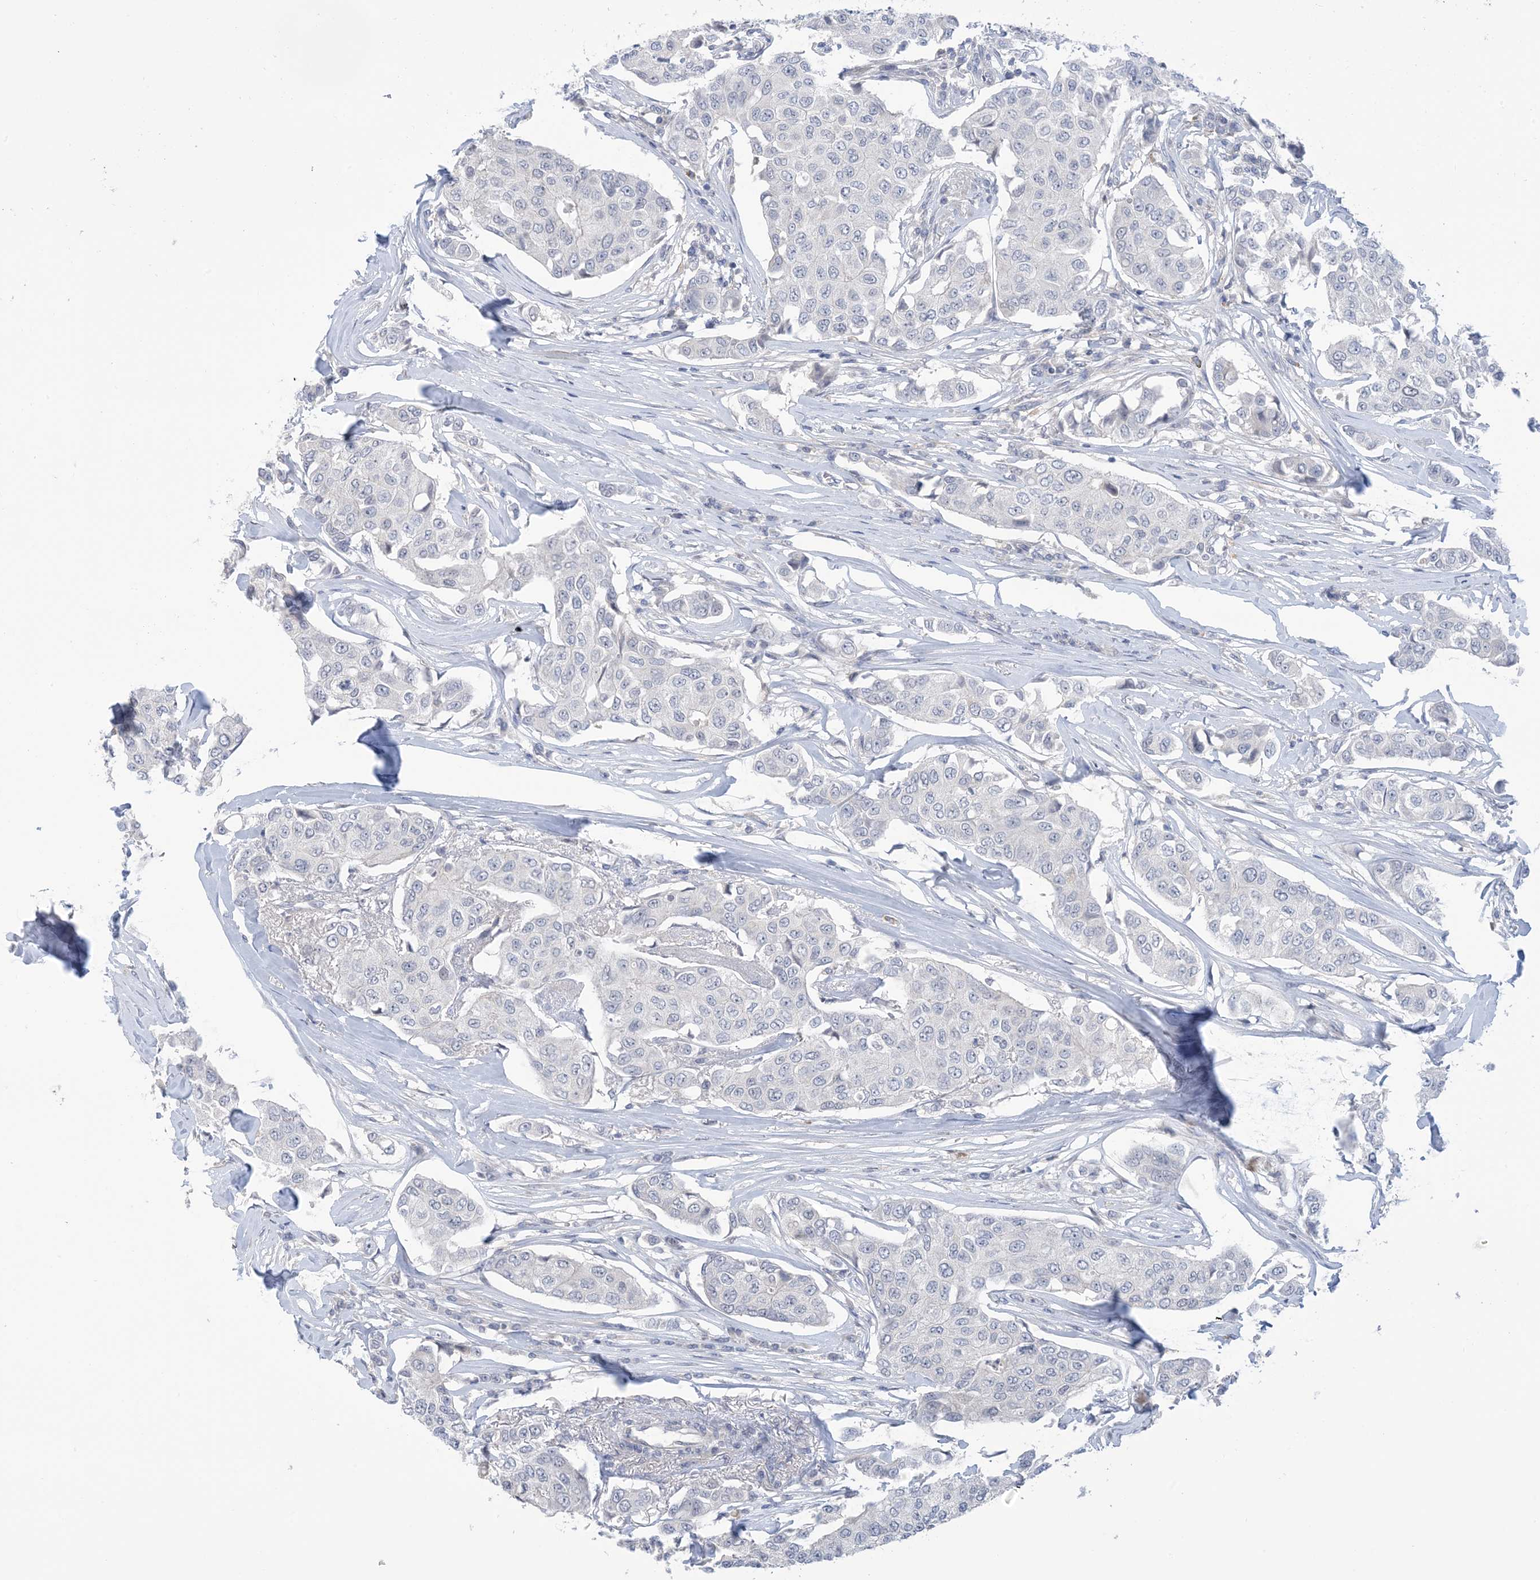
{"staining": {"intensity": "negative", "quantity": "none", "location": "none"}, "tissue": "breast cancer", "cell_type": "Tumor cells", "image_type": "cancer", "snomed": [{"axis": "morphology", "description": "Duct carcinoma"}, {"axis": "topography", "description": "Breast"}], "caption": "Tumor cells show no significant protein staining in breast cancer (invasive ductal carcinoma).", "gene": "TTYH1", "patient": {"sex": "female", "age": 80}}